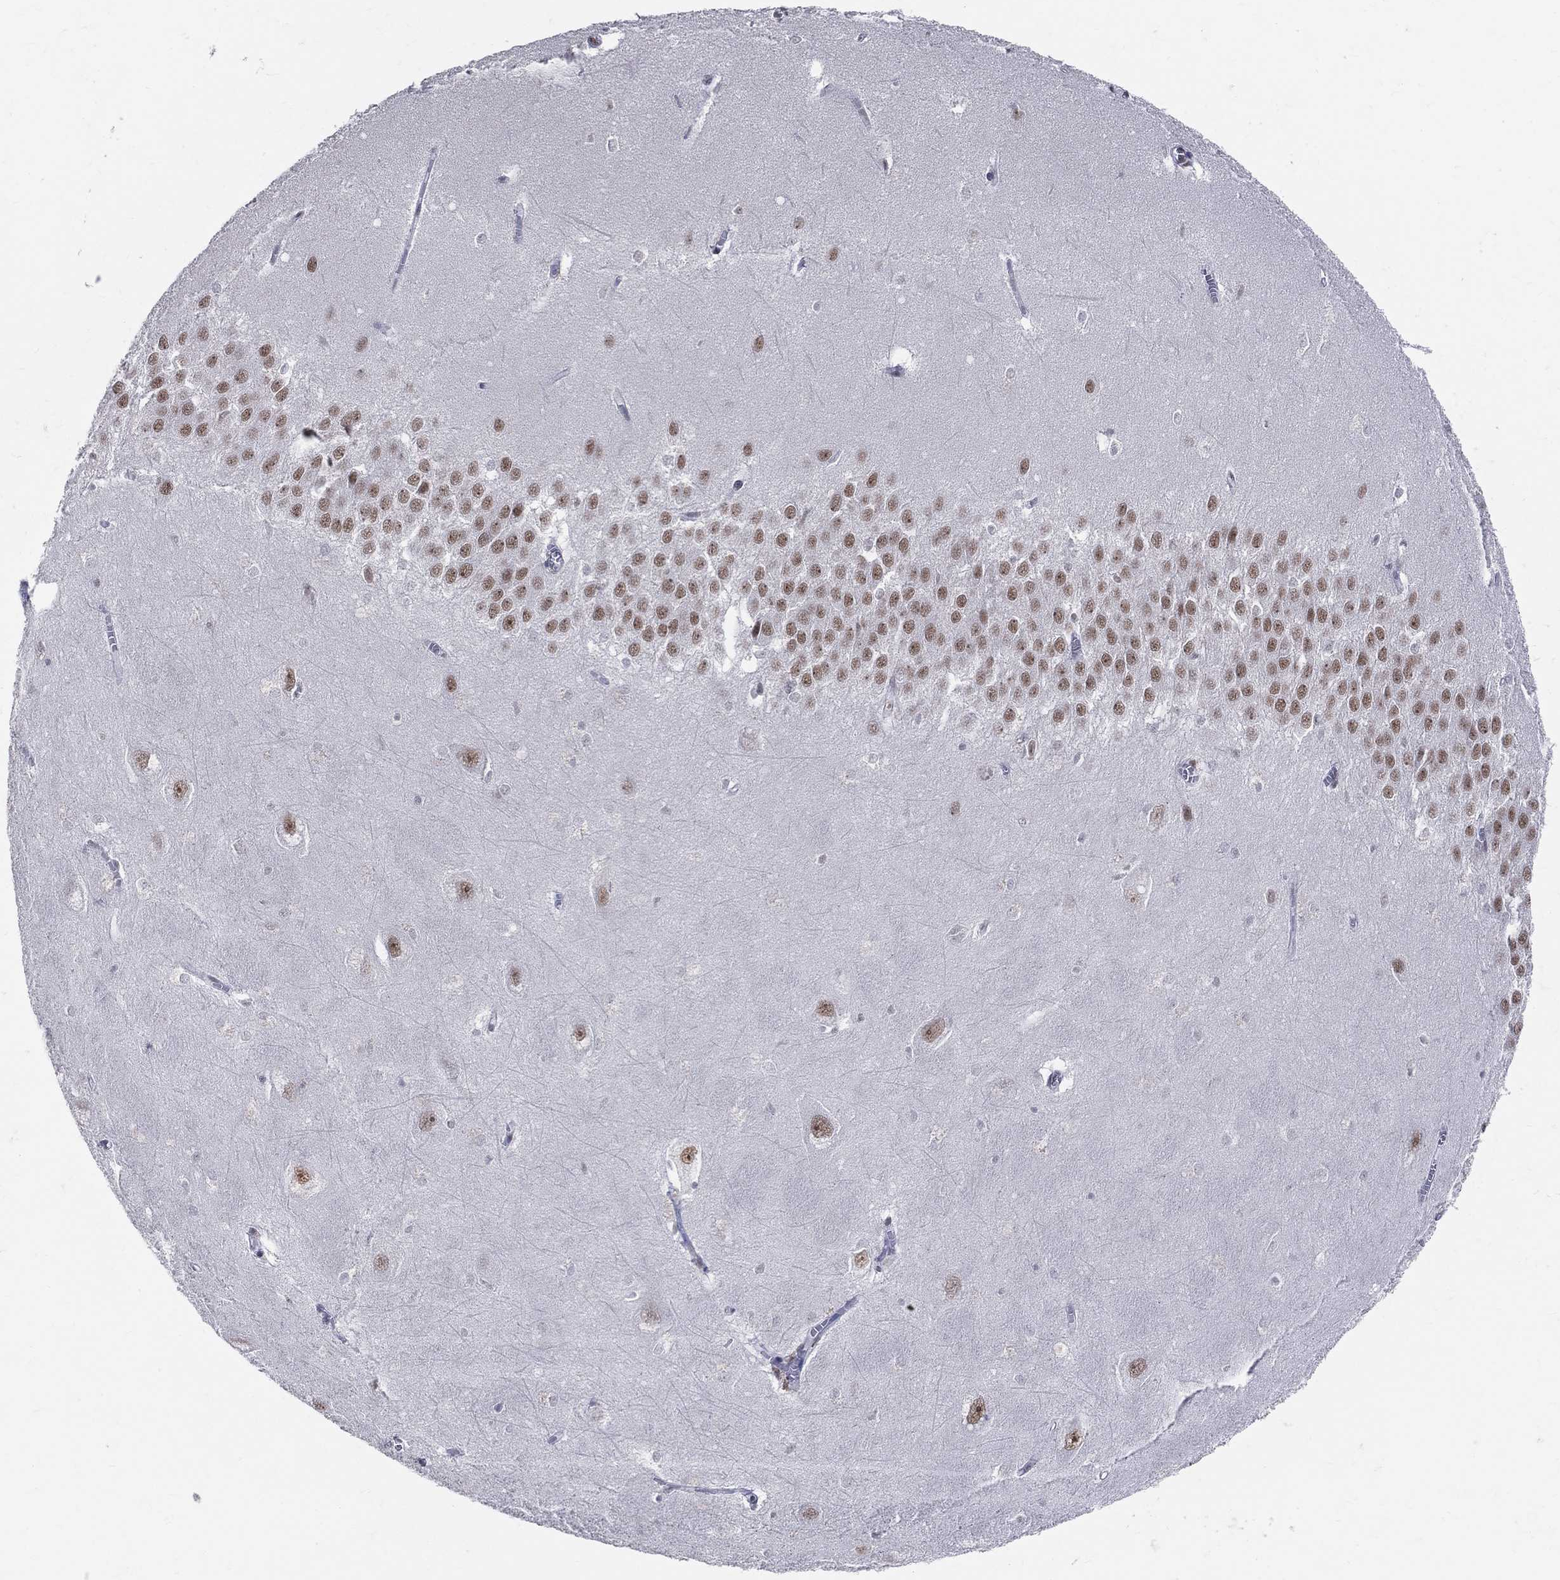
{"staining": {"intensity": "strong", "quantity": "<25%", "location": "nuclear"}, "tissue": "hippocampus", "cell_type": "Glial cells", "image_type": "normal", "snomed": [{"axis": "morphology", "description": "Normal tissue, NOS"}, {"axis": "topography", "description": "Hippocampus"}], "caption": "Benign hippocampus reveals strong nuclear positivity in about <25% of glial cells, visualized by immunohistochemistry.", "gene": "CDK7", "patient": {"sex": "female", "age": 64}}